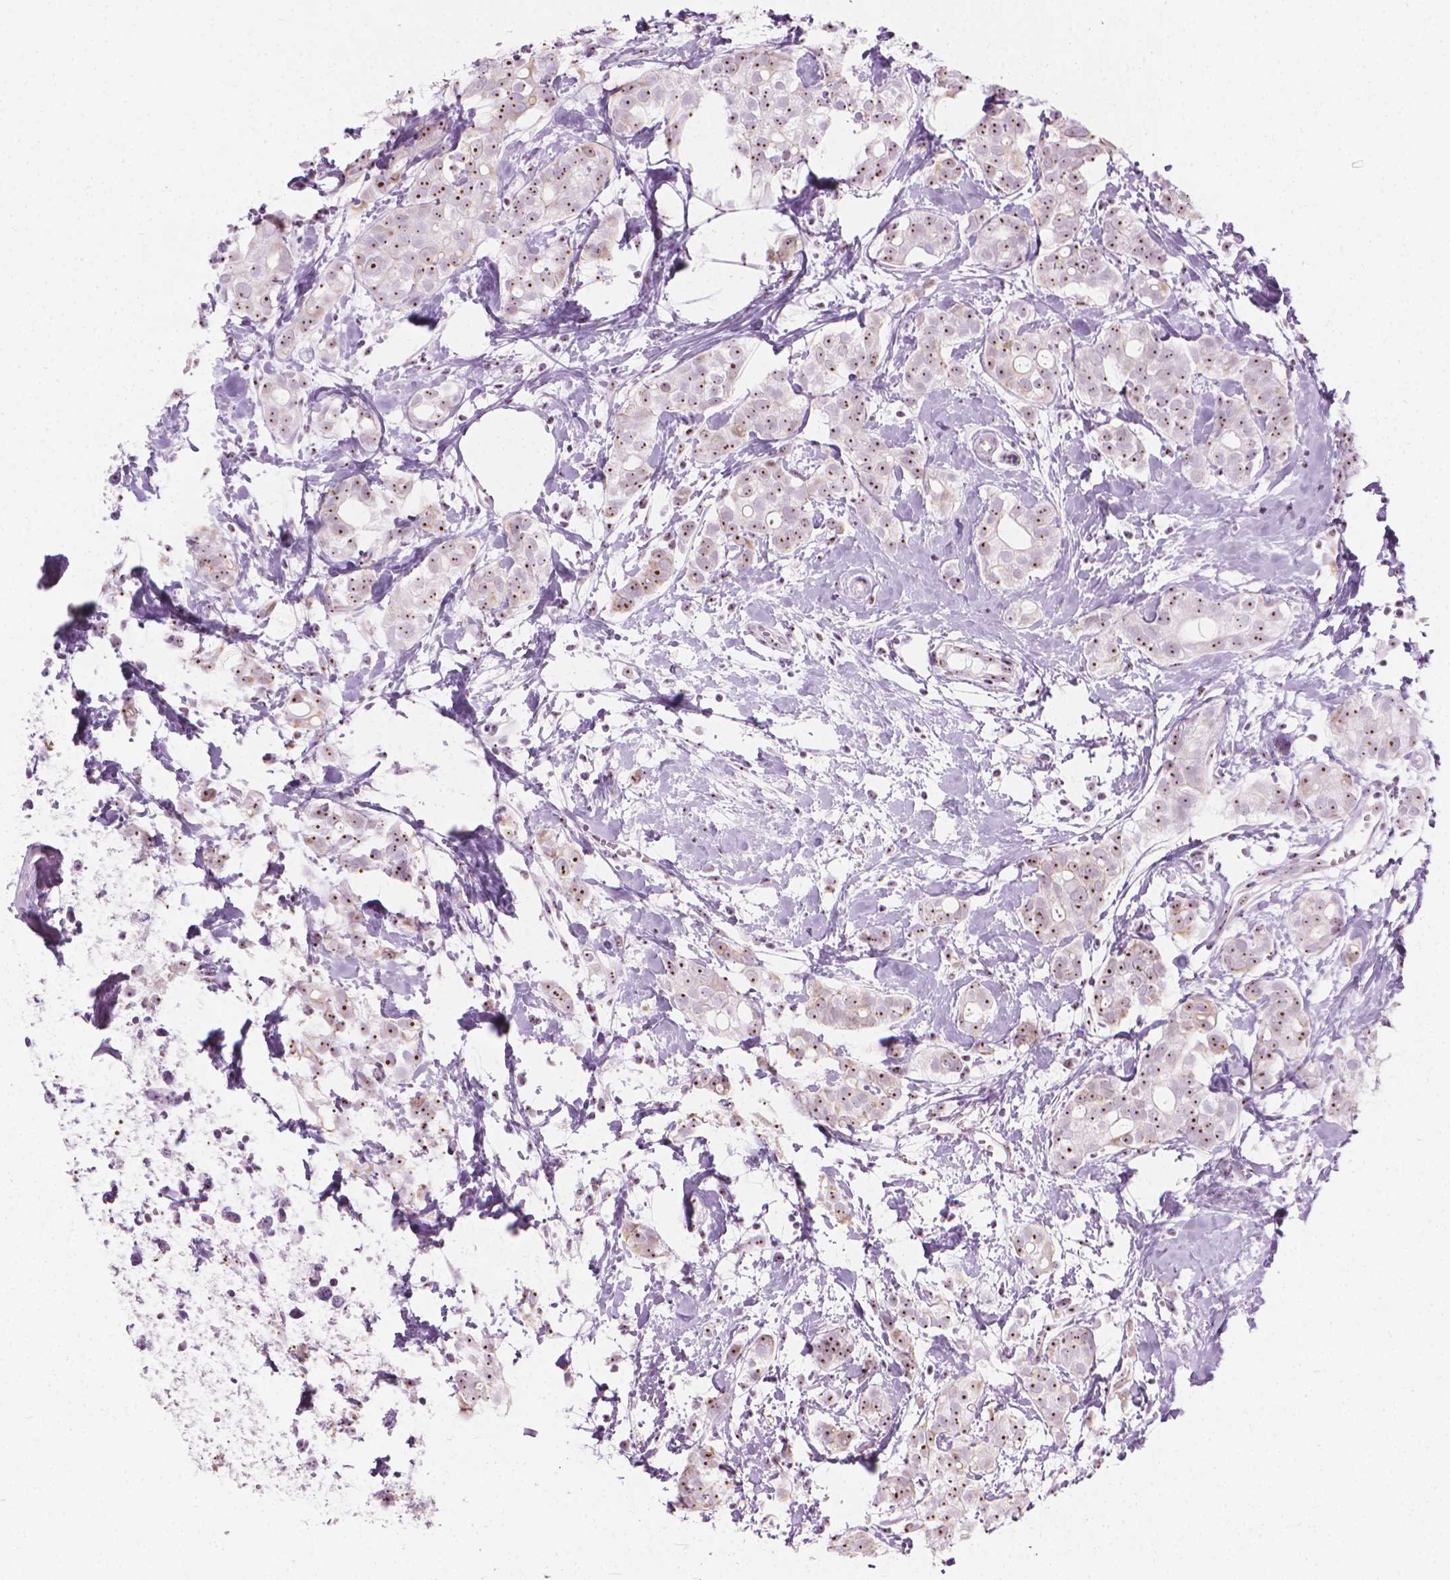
{"staining": {"intensity": "moderate", "quantity": ">75%", "location": "nuclear"}, "tissue": "breast cancer", "cell_type": "Tumor cells", "image_type": "cancer", "snomed": [{"axis": "morphology", "description": "Duct carcinoma"}, {"axis": "topography", "description": "Breast"}], "caption": "An immunohistochemistry micrograph of tumor tissue is shown. Protein staining in brown shows moderate nuclear positivity in breast cancer (intraductal carcinoma) within tumor cells.", "gene": "NOL7", "patient": {"sex": "female", "age": 40}}